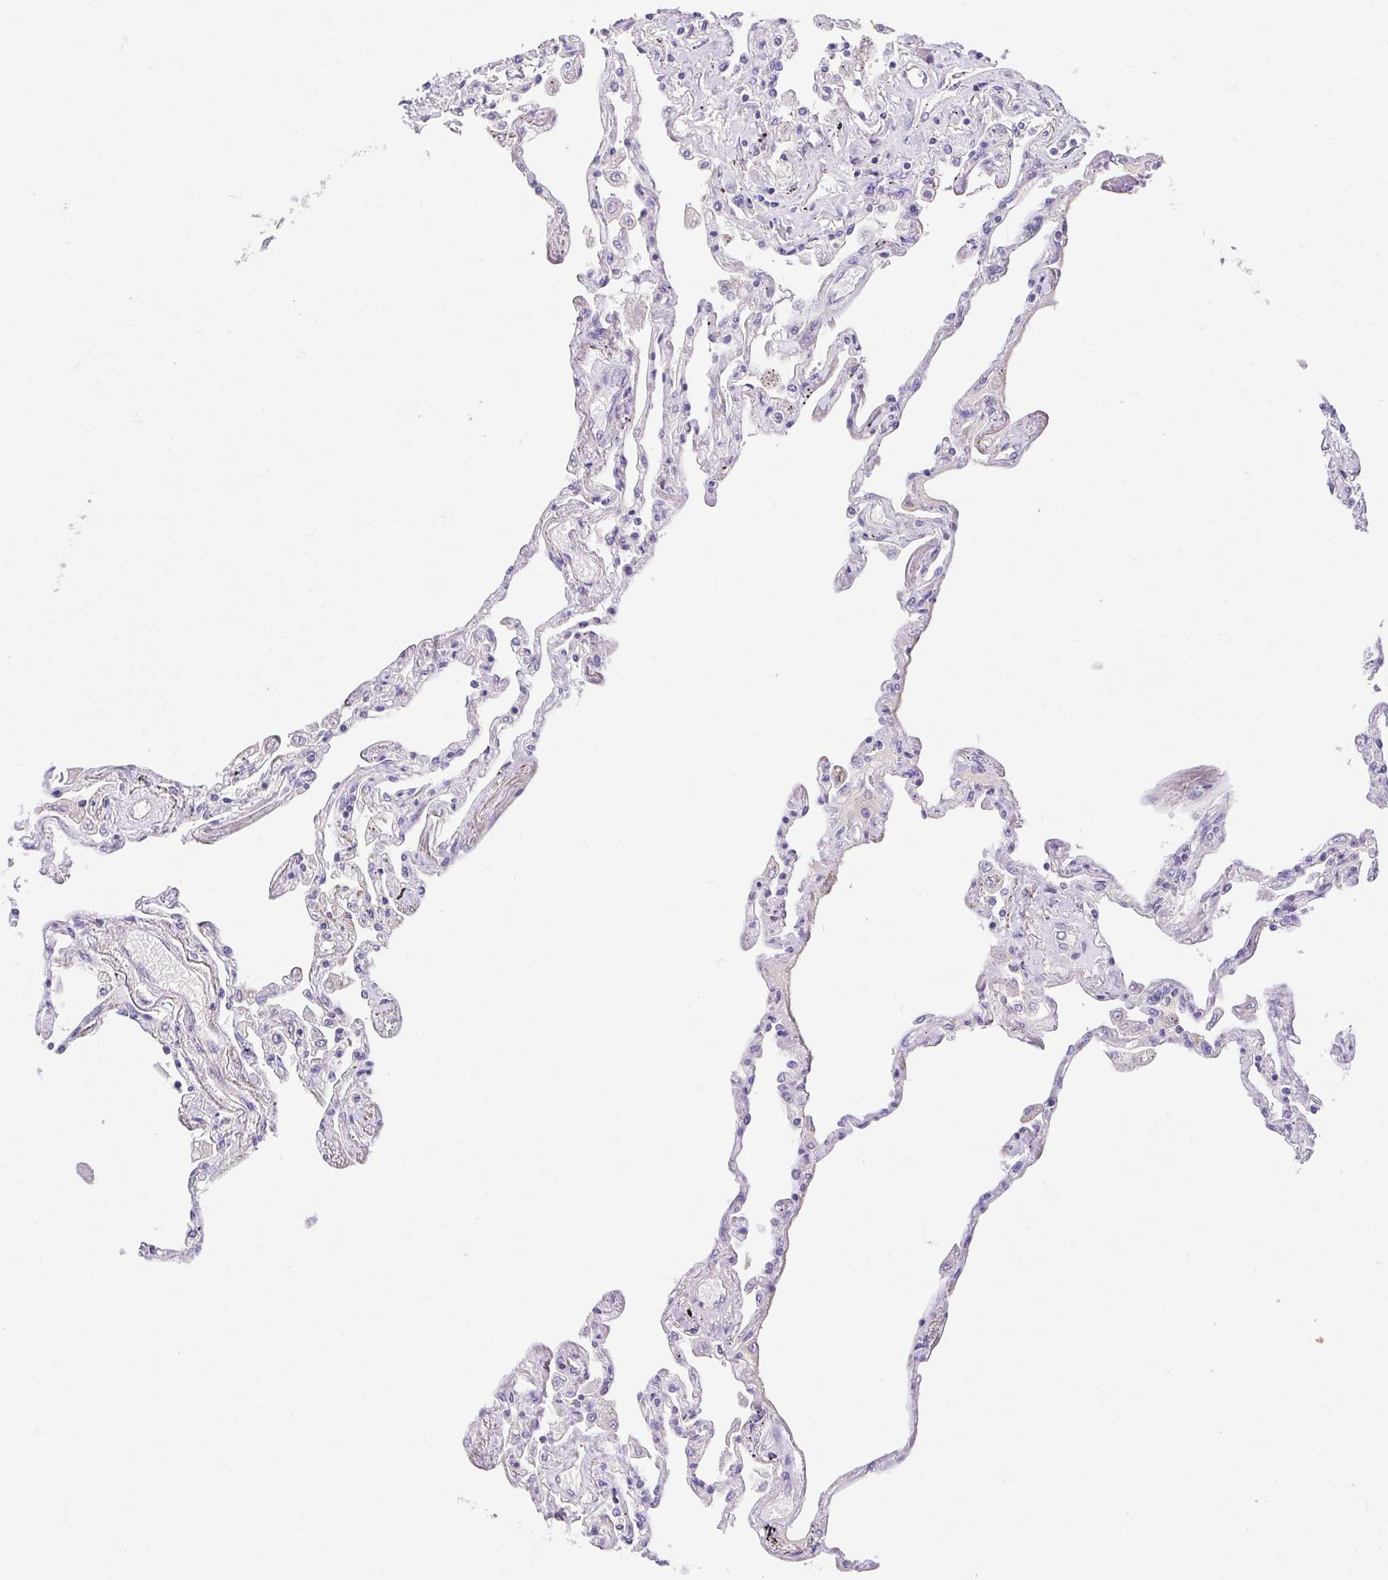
{"staining": {"intensity": "negative", "quantity": "none", "location": "none"}, "tissue": "lung", "cell_type": "Alveolar cells", "image_type": "normal", "snomed": [{"axis": "morphology", "description": "Normal tissue, NOS"}, {"axis": "morphology", "description": "Adenocarcinoma, NOS"}, {"axis": "topography", "description": "Cartilage tissue"}, {"axis": "topography", "description": "Lung"}], "caption": "Immunohistochemistry micrograph of normal human lung stained for a protein (brown), which displays no staining in alveolar cells. (Brightfield microscopy of DAB immunohistochemistry at high magnification).", "gene": "SLC13A1", "patient": {"sex": "female", "age": 67}}